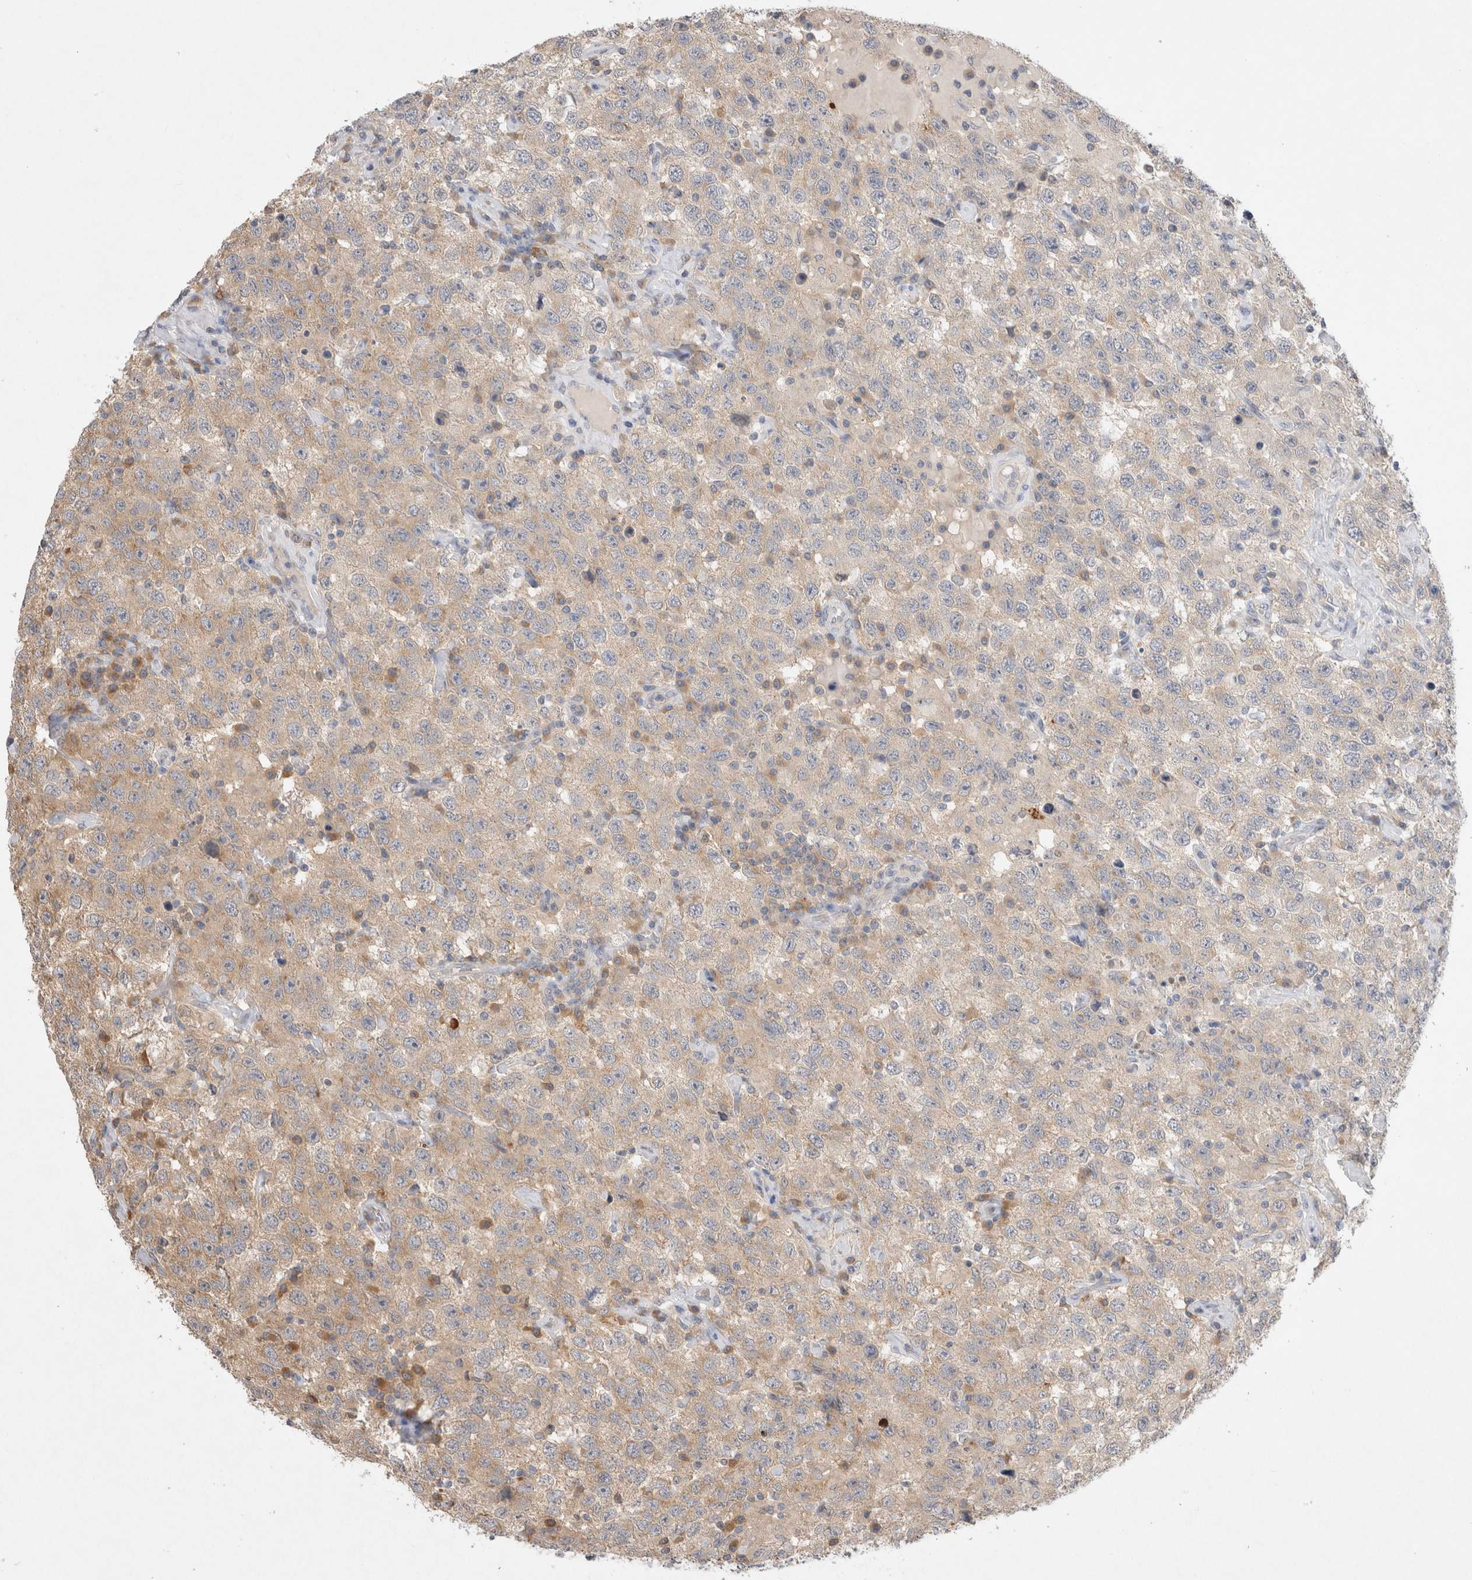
{"staining": {"intensity": "weak", "quantity": ">75%", "location": "cytoplasmic/membranous"}, "tissue": "testis cancer", "cell_type": "Tumor cells", "image_type": "cancer", "snomed": [{"axis": "morphology", "description": "Seminoma, NOS"}, {"axis": "topography", "description": "Testis"}], "caption": "A micrograph showing weak cytoplasmic/membranous expression in about >75% of tumor cells in testis cancer (seminoma), as visualized by brown immunohistochemical staining.", "gene": "GAS1", "patient": {"sex": "male", "age": 41}}